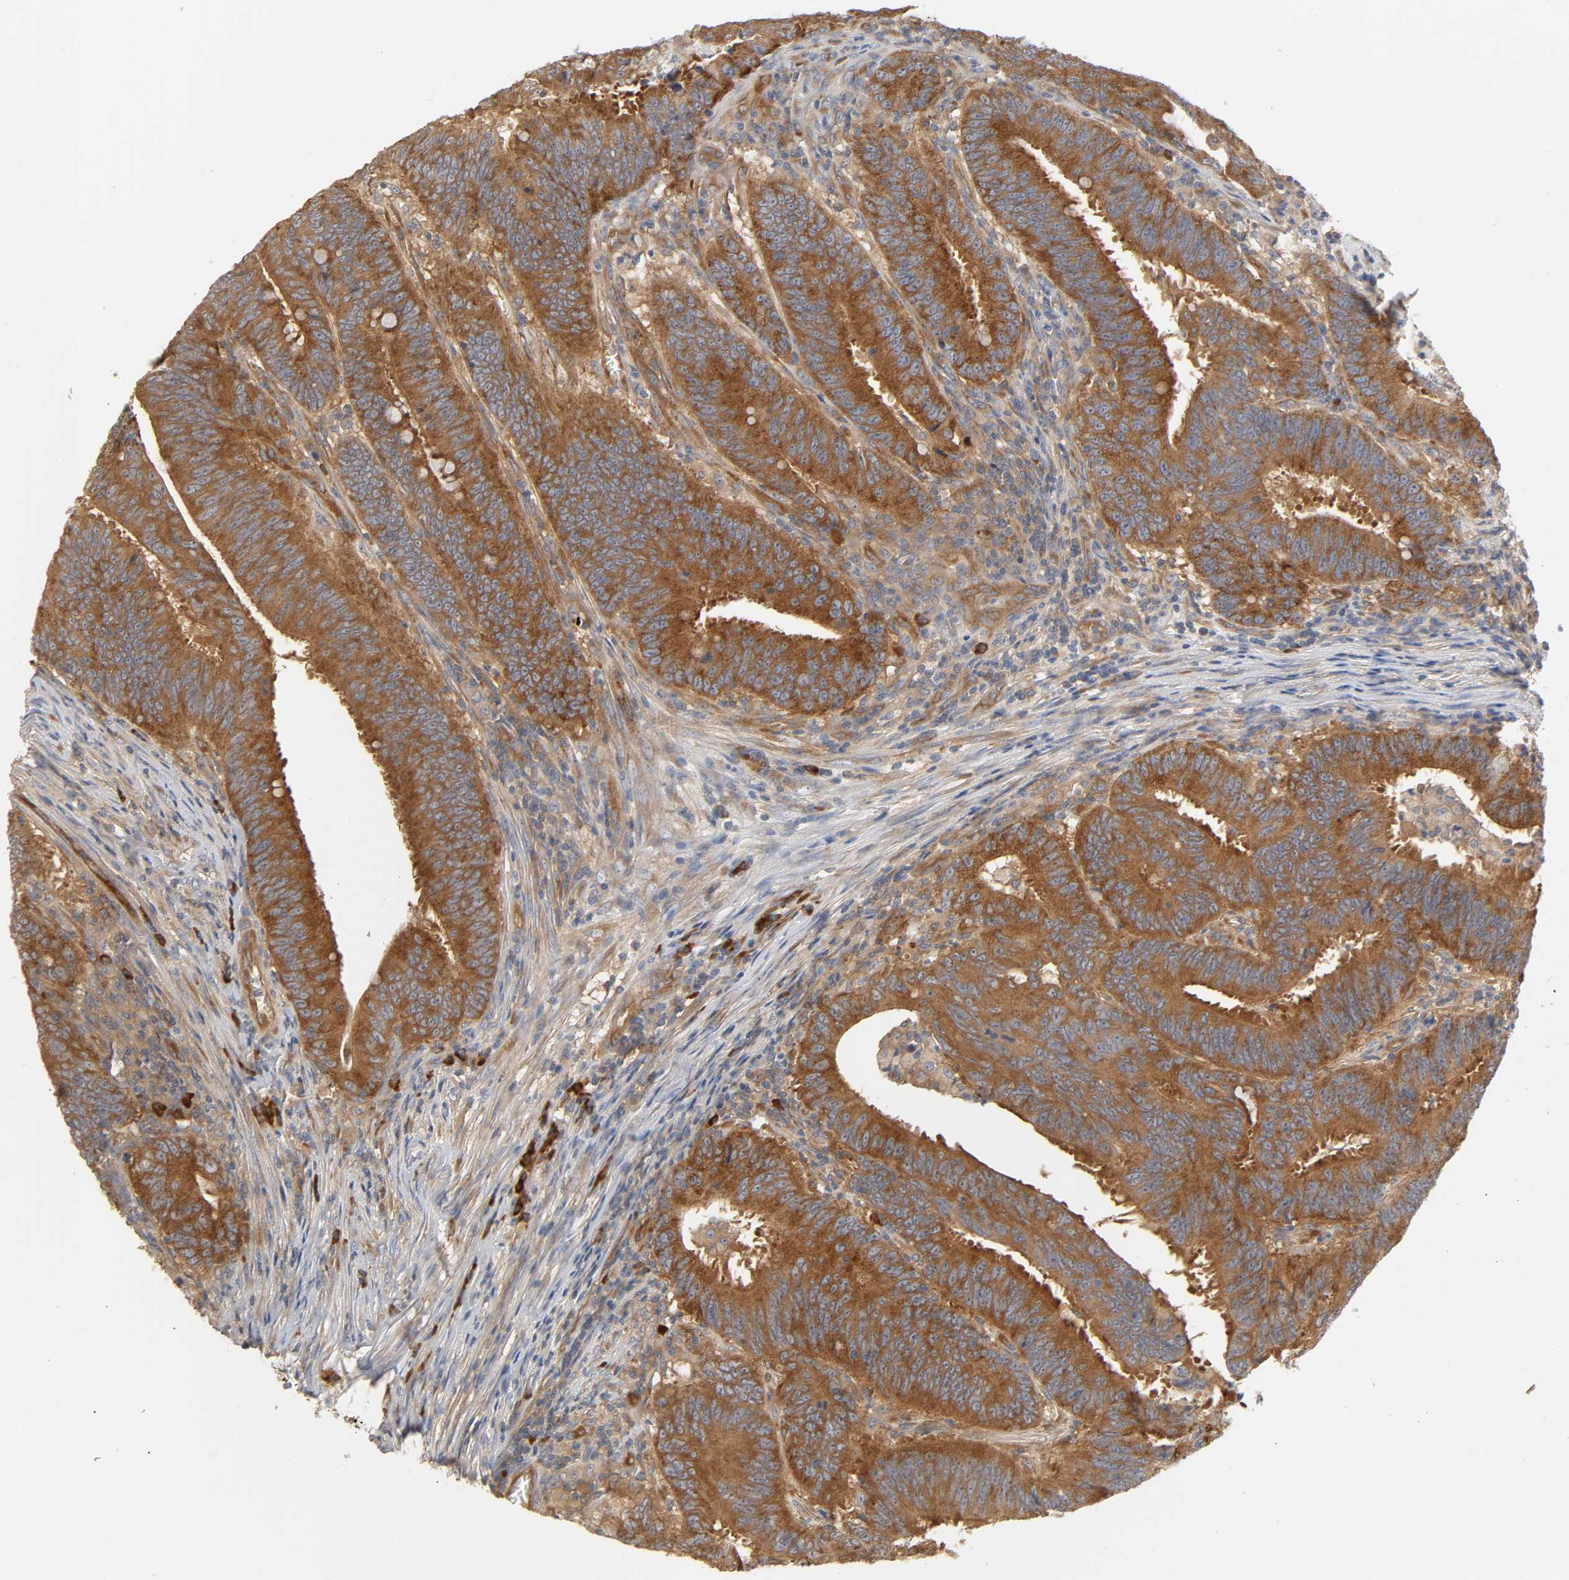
{"staining": {"intensity": "strong", "quantity": ">75%", "location": "cytoplasmic/membranous"}, "tissue": "colorectal cancer", "cell_type": "Tumor cells", "image_type": "cancer", "snomed": [{"axis": "morphology", "description": "Adenocarcinoma, NOS"}, {"axis": "topography", "description": "Colon"}], "caption": "Immunohistochemical staining of colorectal cancer exhibits high levels of strong cytoplasmic/membranous staining in approximately >75% of tumor cells.", "gene": "SCHIP1", "patient": {"sex": "male", "age": 45}}